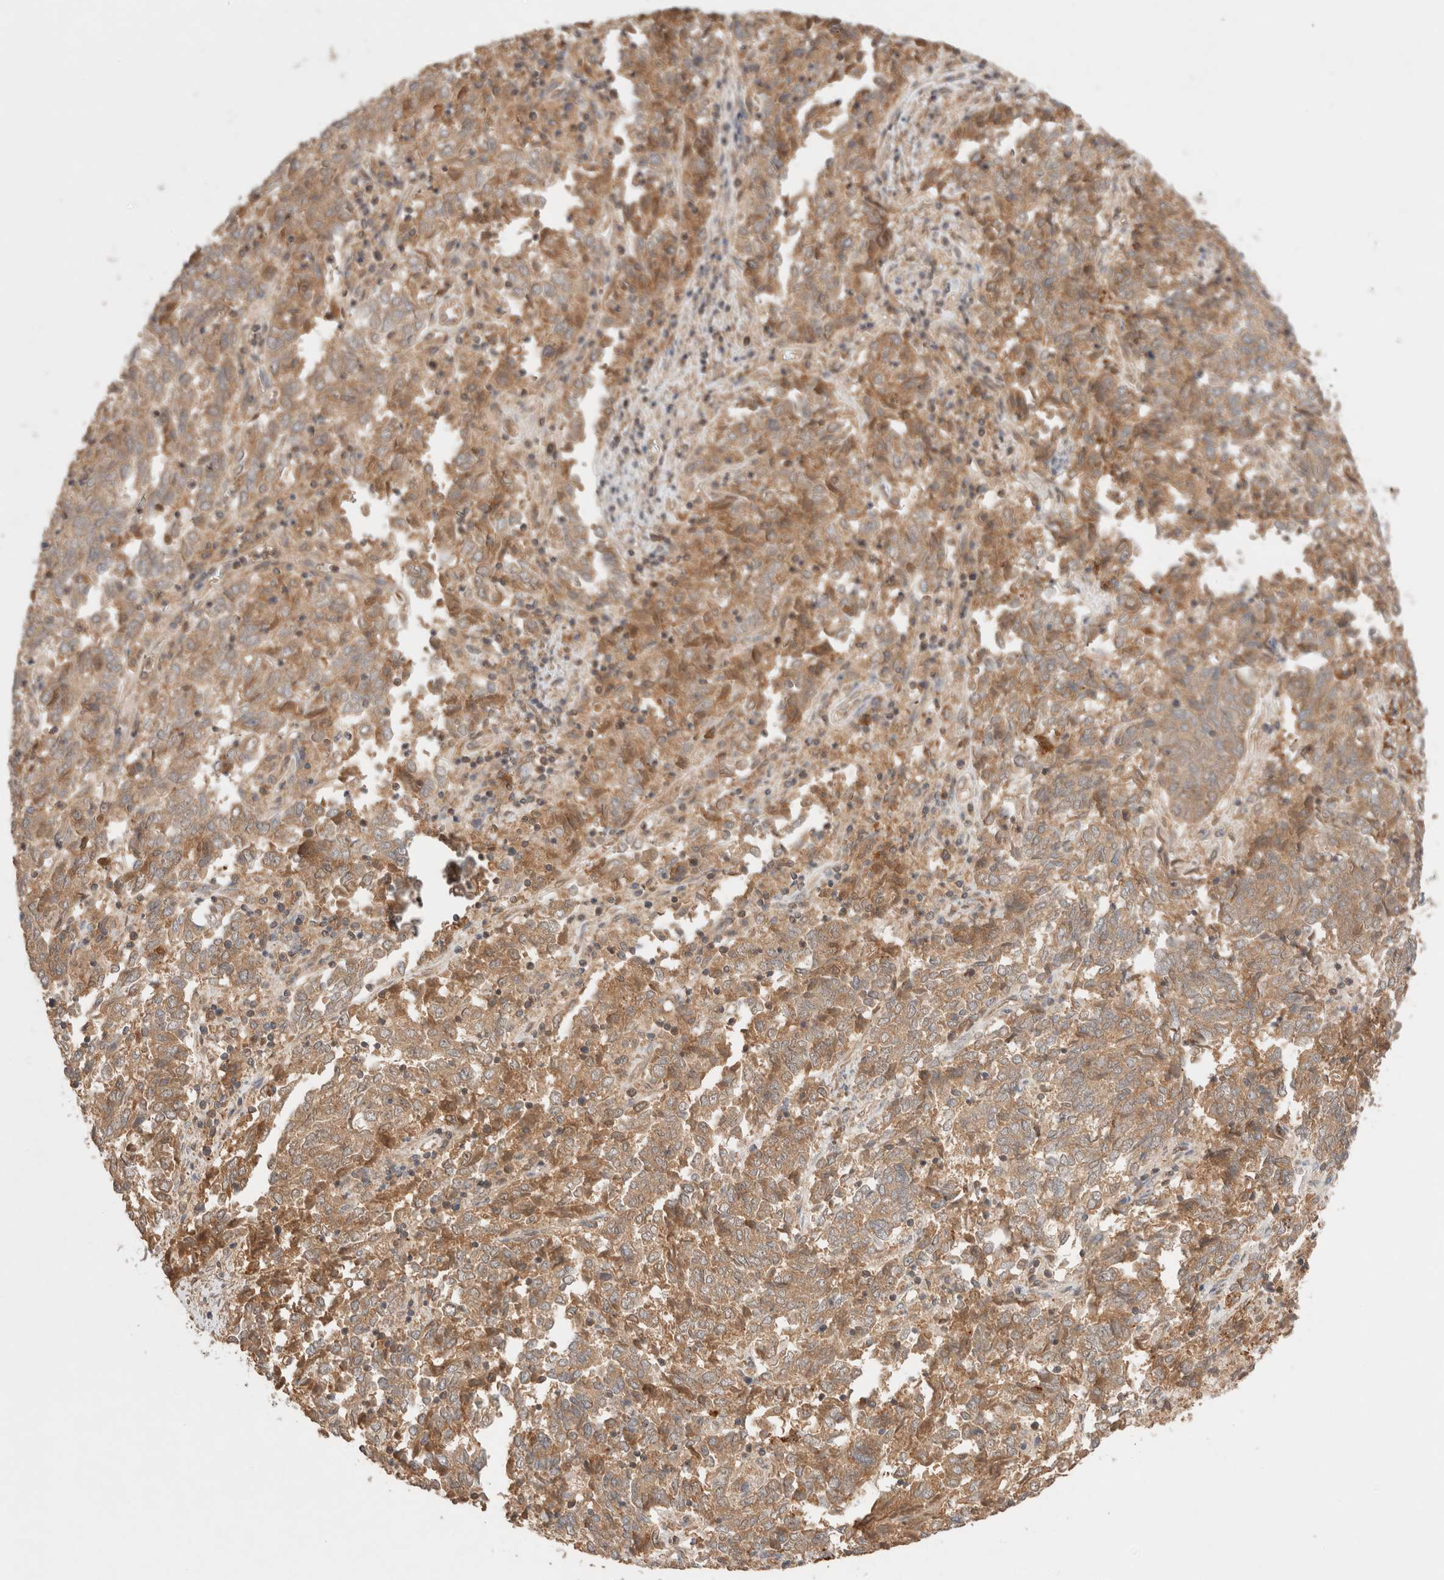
{"staining": {"intensity": "moderate", "quantity": ">75%", "location": "cytoplasmic/membranous"}, "tissue": "endometrial cancer", "cell_type": "Tumor cells", "image_type": "cancer", "snomed": [{"axis": "morphology", "description": "Adenocarcinoma, NOS"}, {"axis": "topography", "description": "Endometrium"}], "caption": "Adenocarcinoma (endometrial) stained with a brown dye demonstrates moderate cytoplasmic/membranous positive positivity in approximately >75% of tumor cells.", "gene": "CARNMT1", "patient": {"sex": "female", "age": 80}}